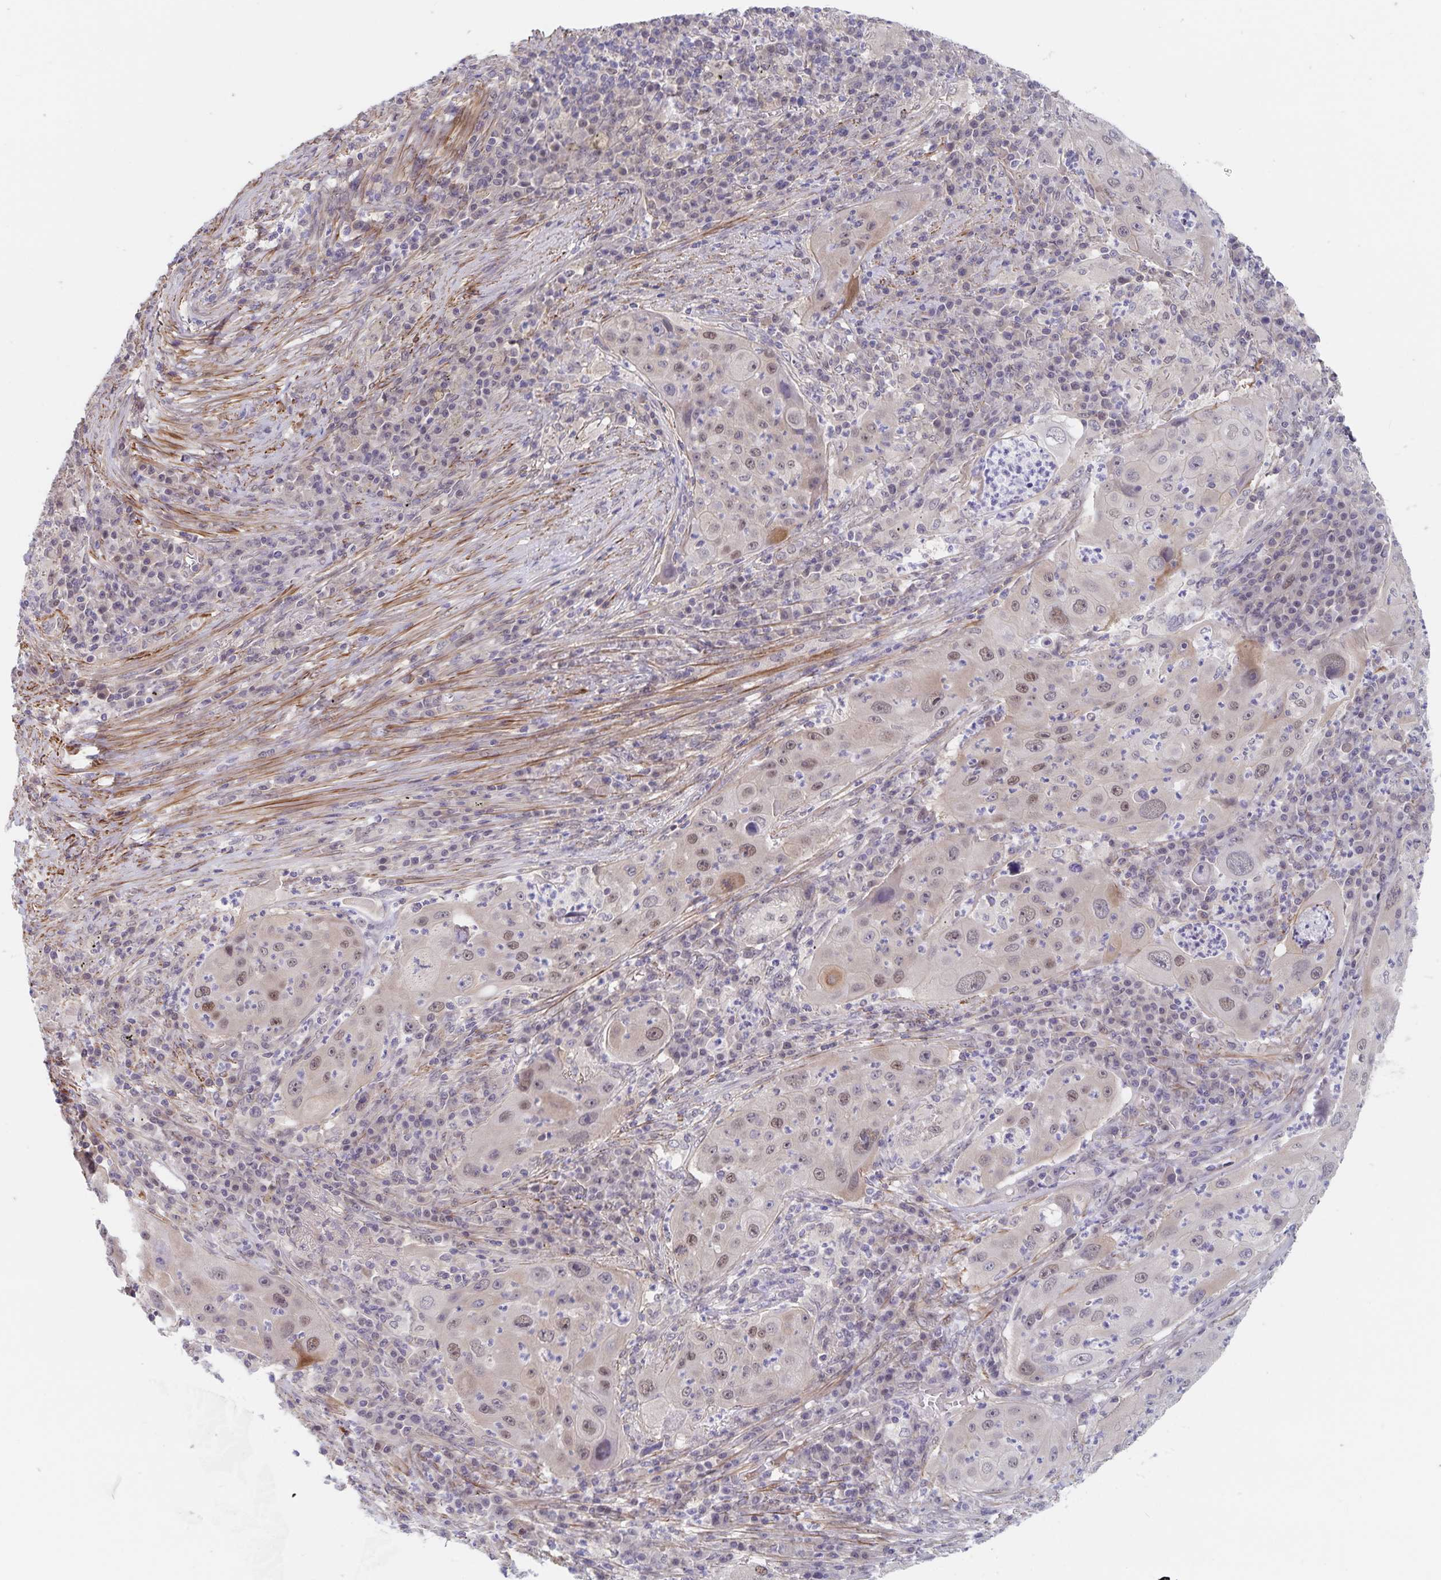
{"staining": {"intensity": "weak", "quantity": "25%-75%", "location": "nuclear"}, "tissue": "lung cancer", "cell_type": "Tumor cells", "image_type": "cancer", "snomed": [{"axis": "morphology", "description": "Squamous cell carcinoma, NOS"}, {"axis": "topography", "description": "Lung"}], "caption": "DAB immunohistochemical staining of human lung cancer shows weak nuclear protein expression in approximately 25%-75% of tumor cells. (Stains: DAB in brown, nuclei in blue, Microscopy: brightfield microscopy at high magnification).", "gene": "BAG6", "patient": {"sex": "female", "age": 59}}